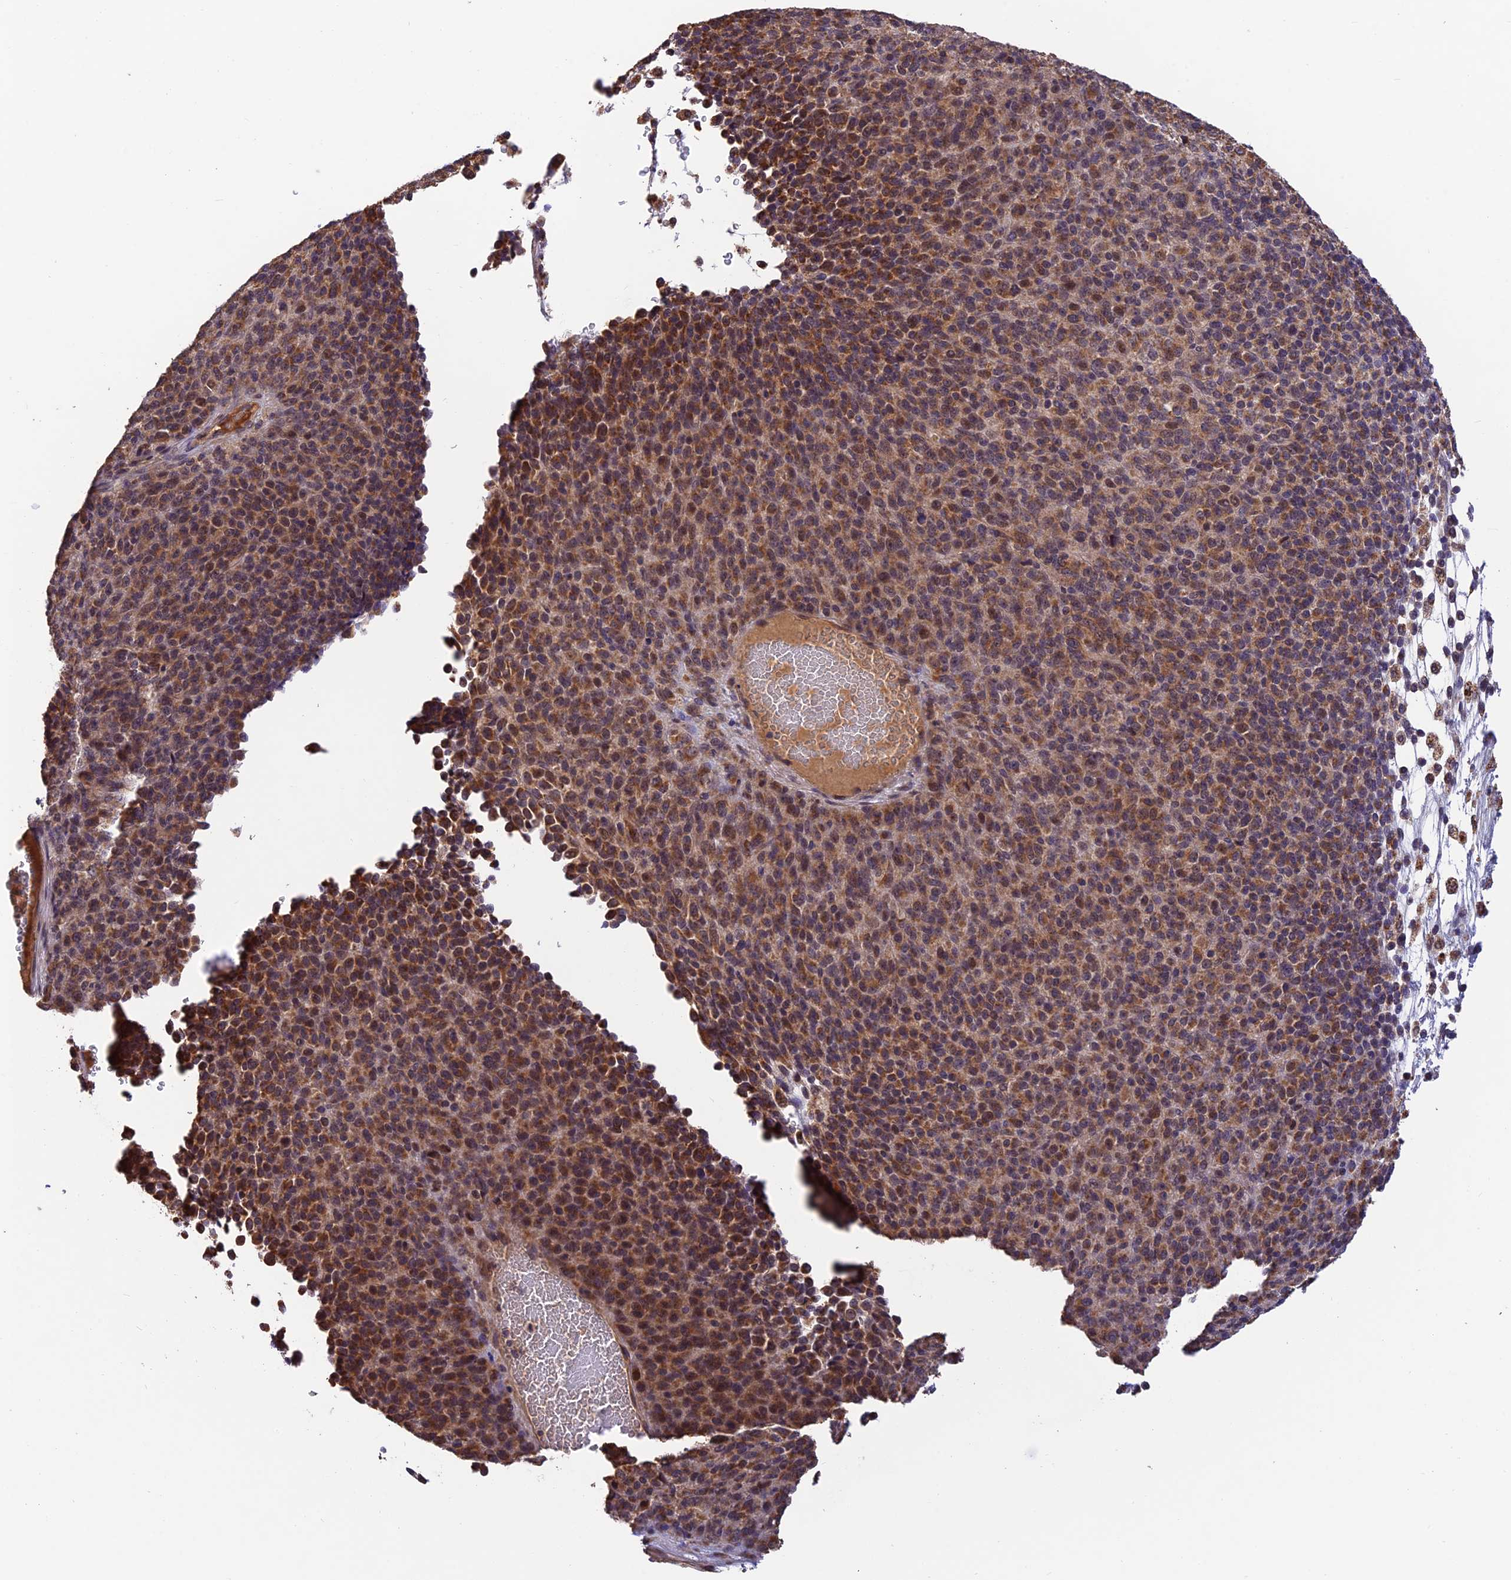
{"staining": {"intensity": "moderate", "quantity": "25%-75%", "location": "cytoplasmic/membranous,nuclear"}, "tissue": "melanoma", "cell_type": "Tumor cells", "image_type": "cancer", "snomed": [{"axis": "morphology", "description": "Malignant melanoma, Metastatic site"}, {"axis": "topography", "description": "Brain"}], "caption": "High-power microscopy captured an immunohistochemistry photomicrograph of melanoma, revealing moderate cytoplasmic/membranous and nuclear staining in approximately 25%-75% of tumor cells. (DAB IHC with brightfield microscopy, high magnification).", "gene": "MNS1", "patient": {"sex": "female", "age": 56}}